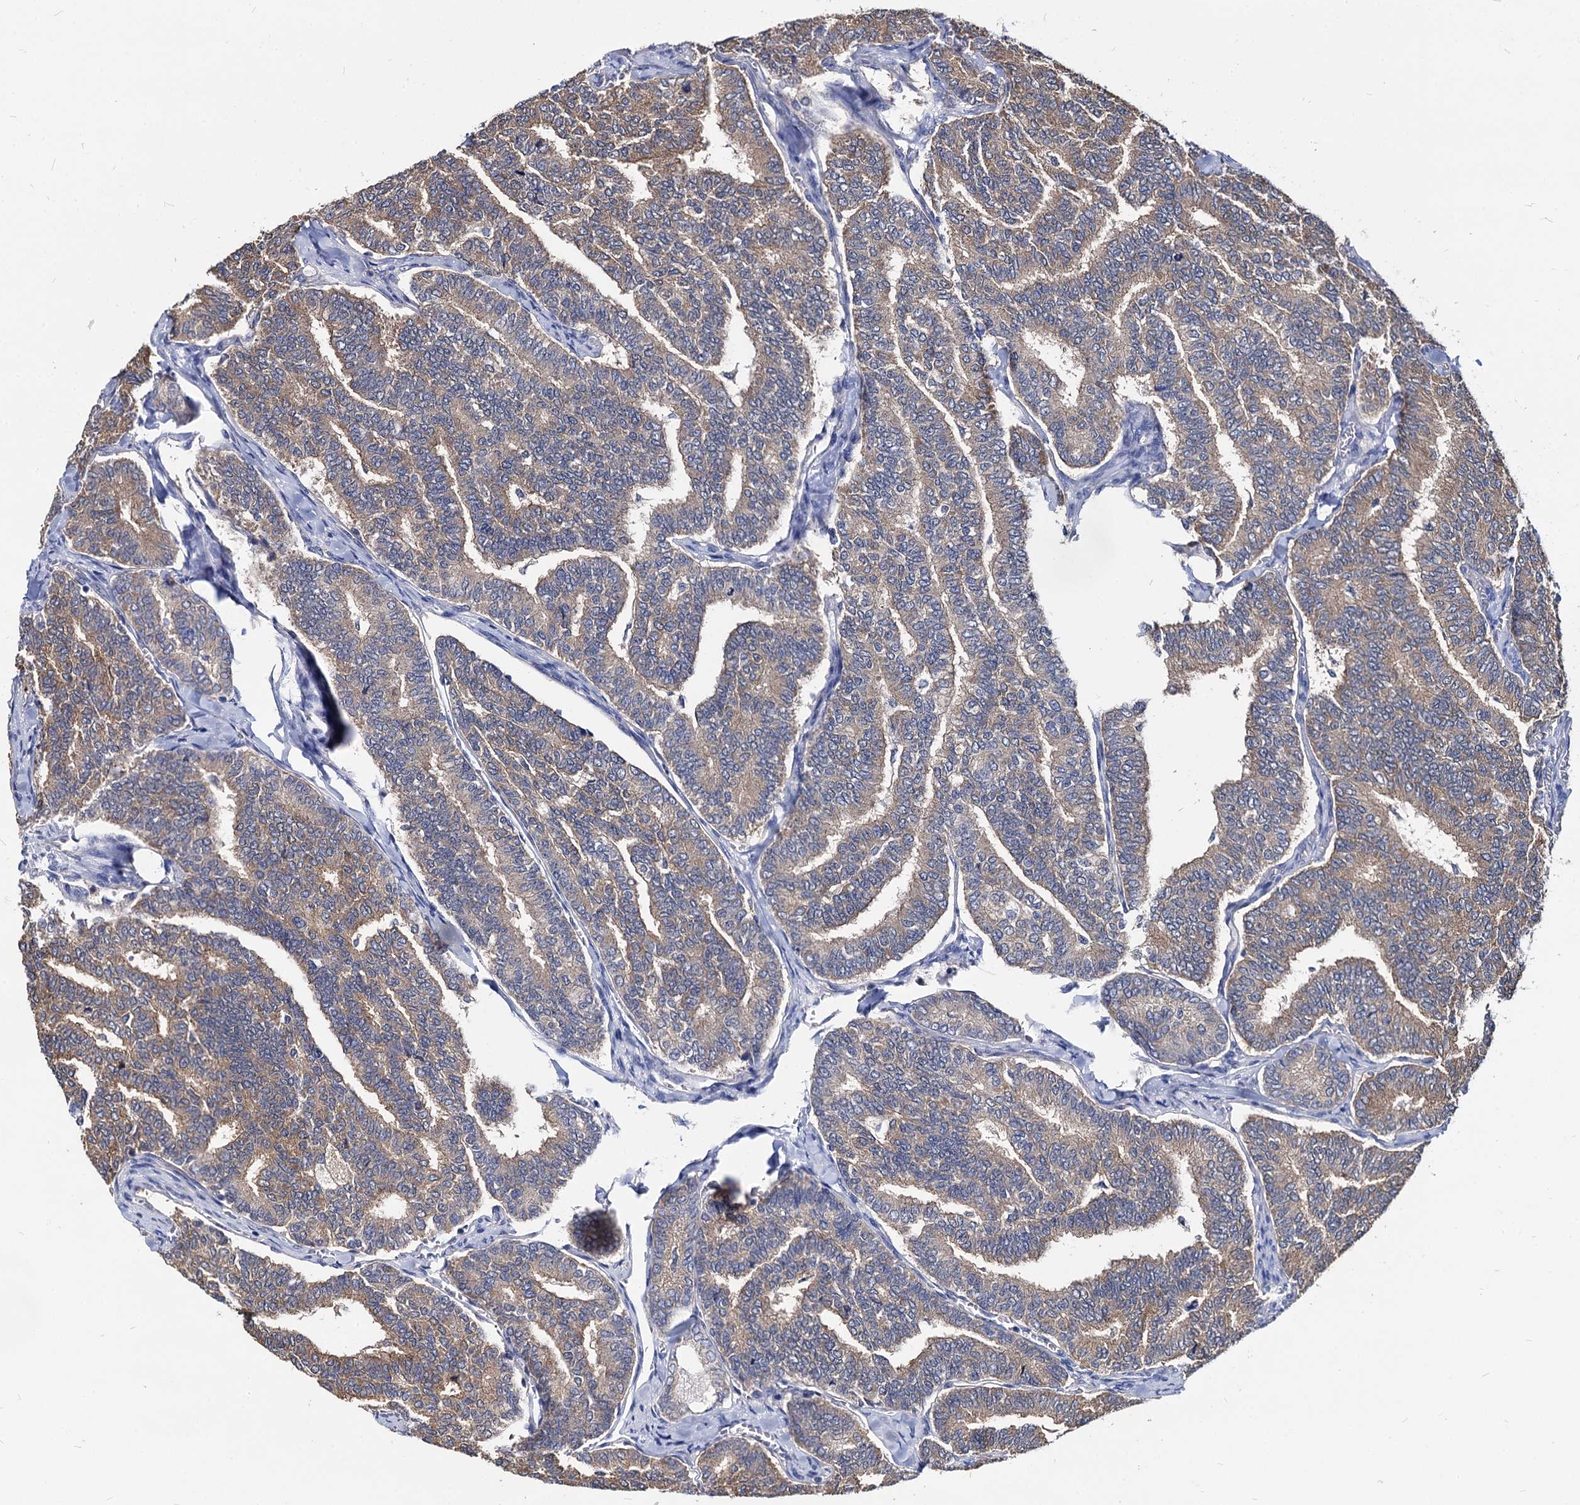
{"staining": {"intensity": "moderate", "quantity": "25%-75%", "location": "cytoplasmic/membranous"}, "tissue": "thyroid cancer", "cell_type": "Tumor cells", "image_type": "cancer", "snomed": [{"axis": "morphology", "description": "Papillary adenocarcinoma, NOS"}, {"axis": "topography", "description": "Thyroid gland"}], "caption": "Approximately 25%-75% of tumor cells in thyroid cancer (papillary adenocarcinoma) exhibit moderate cytoplasmic/membranous protein expression as visualized by brown immunohistochemical staining.", "gene": "NME1", "patient": {"sex": "female", "age": 35}}